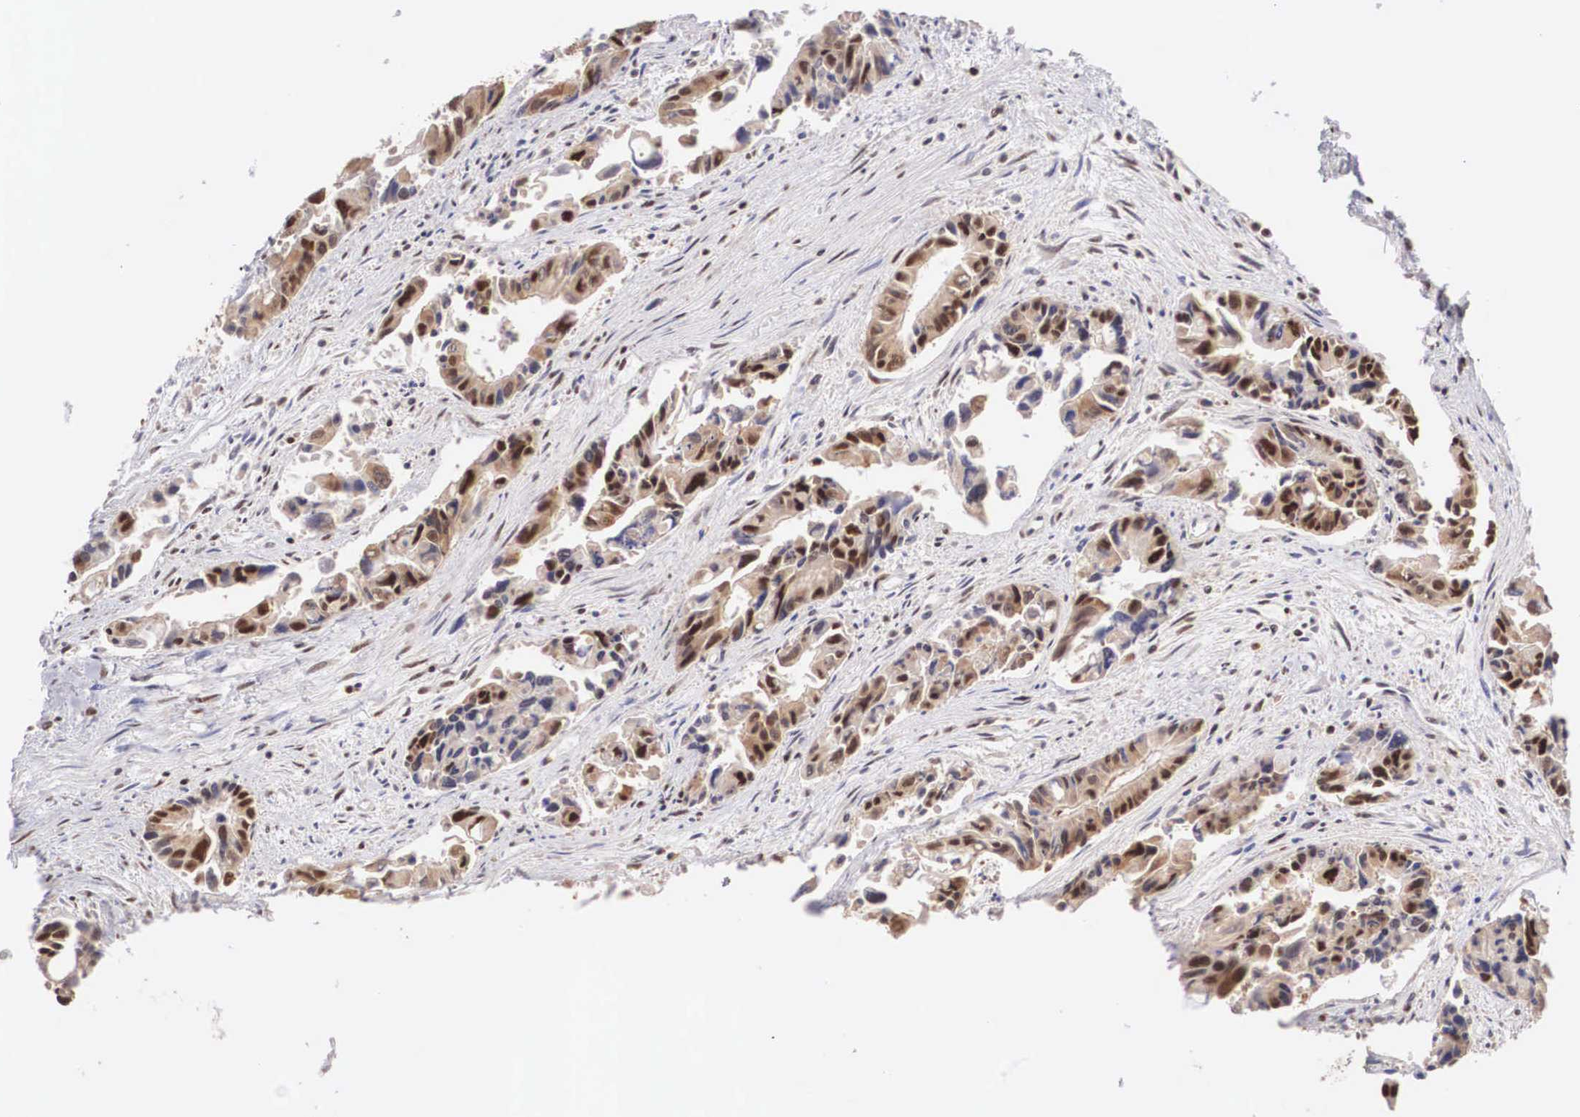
{"staining": {"intensity": "strong", "quantity": ">75%", "location": "nuclear"}, "tissue": "colorectal cancer", "cell_type": "Tumor cells", "image_type": "cancer", "snomed": [{"axis": "morphology", "description": "Adenocarcinoma, NOS"}, {"axis": "topography", "description": "Rectum"}], "caption": "A photomicrograph showing strong nuclear staining in about >75% of tumor cells in colorectal cancer, as visualized by brown immunohistochemical staining.", "gene": "HTATSF1", "patient": {"sex": "male", "age": 76}}